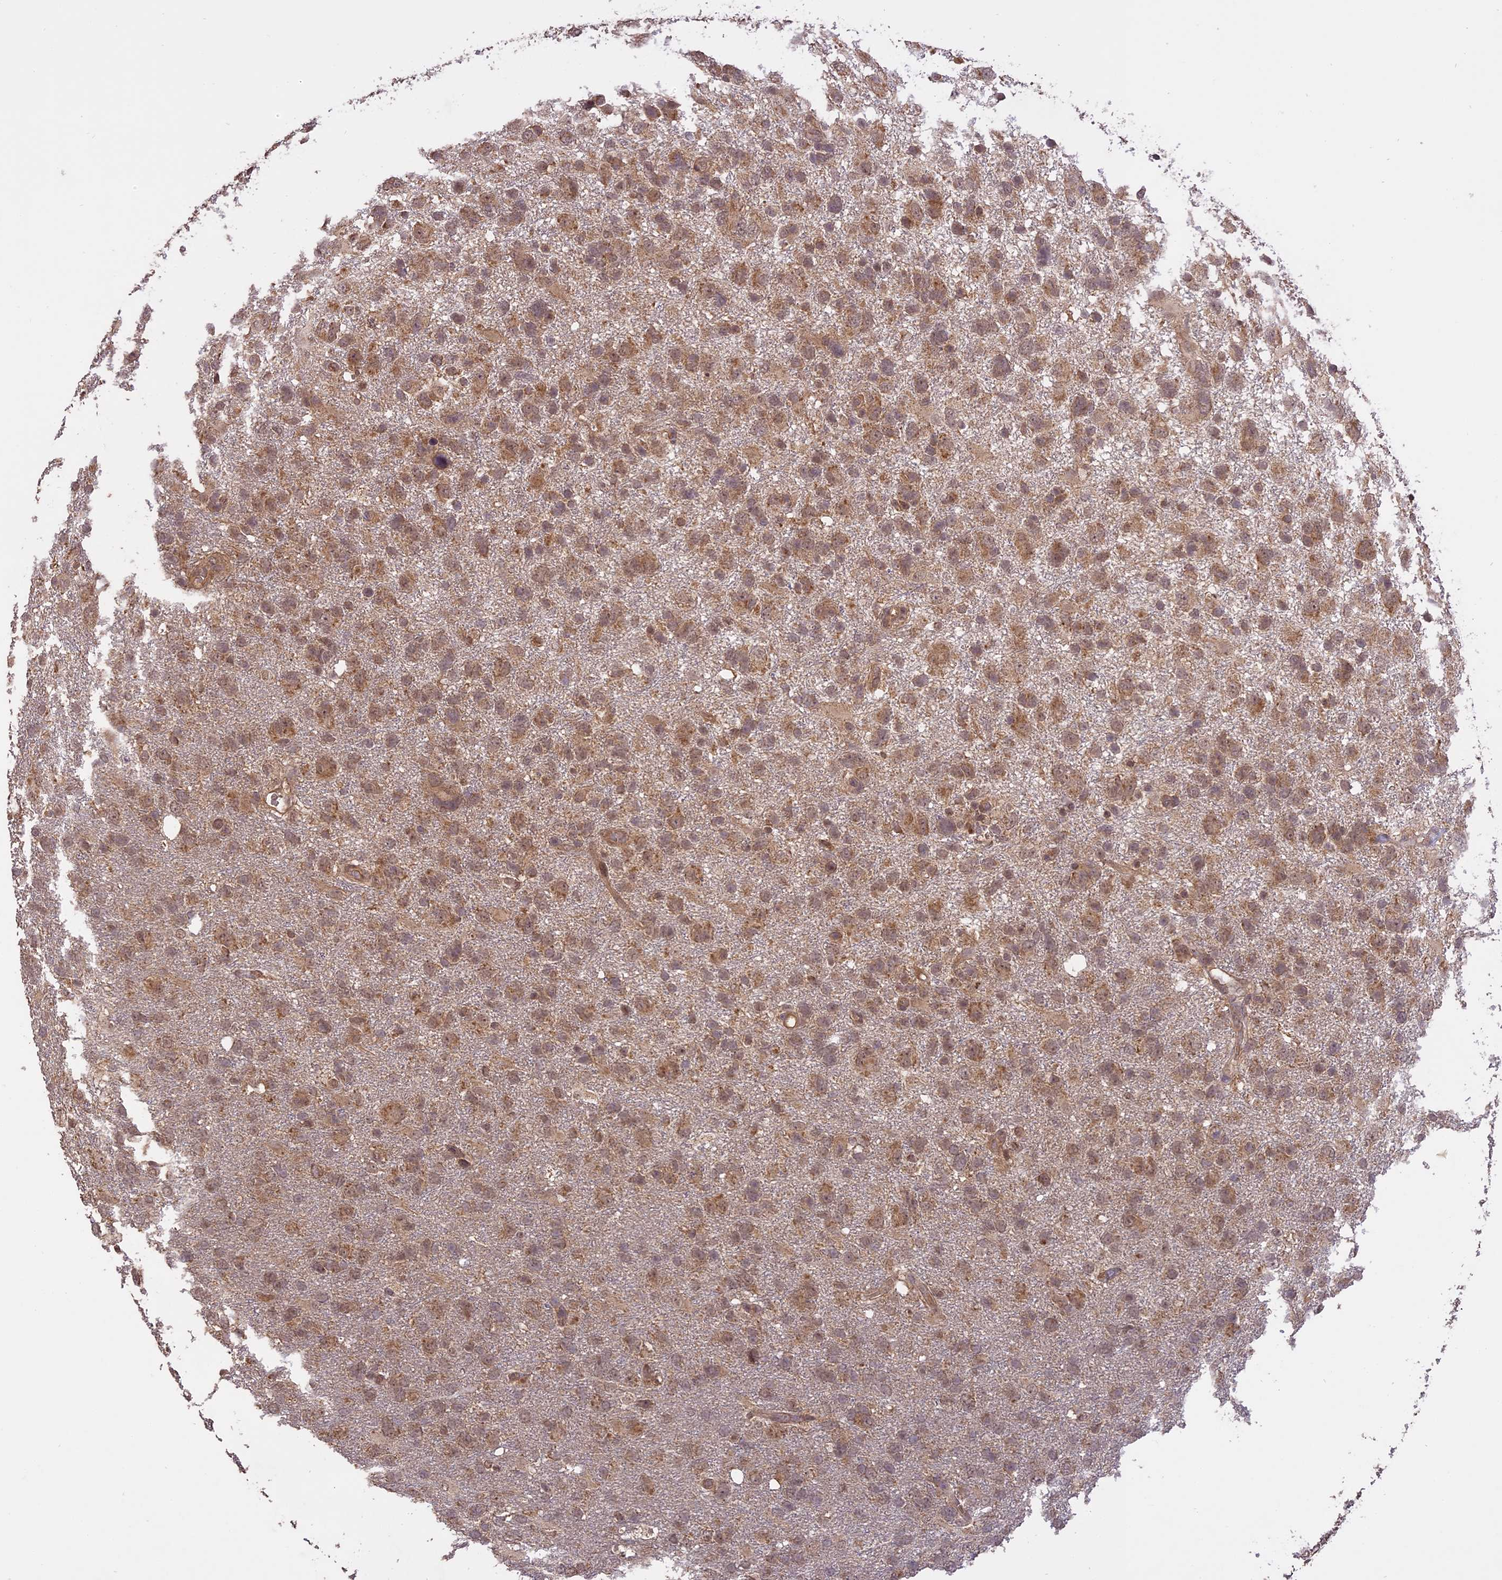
{"staining": {"intensity": "moderate", "quantity": ">75%", "location": "cytoplasmic/membranous"}, "tissue": "glioma", "cell_type": "Tumor cells", "image_type": "cancer", "snomed": [{"axis": "morphology", "description": "Glioma, malignant, High grade"}, {"axis": "topography", "description": "Brain"}], "caption": "Immunohistochemistry (DAB) staining of malignant high-grade glioma shows moderate cytoplasmic/membranous protein positivity in about >75% of tumor cells. The staining was performed using DAB (3,3'-diaminobenzidine) to visualize the protein expression in brown, while the nuclei were stained in blue with hematoxylin (Magnification: 20x).", "gene": "TIGD7", "patient": {"sex": "male", "age": 61}}